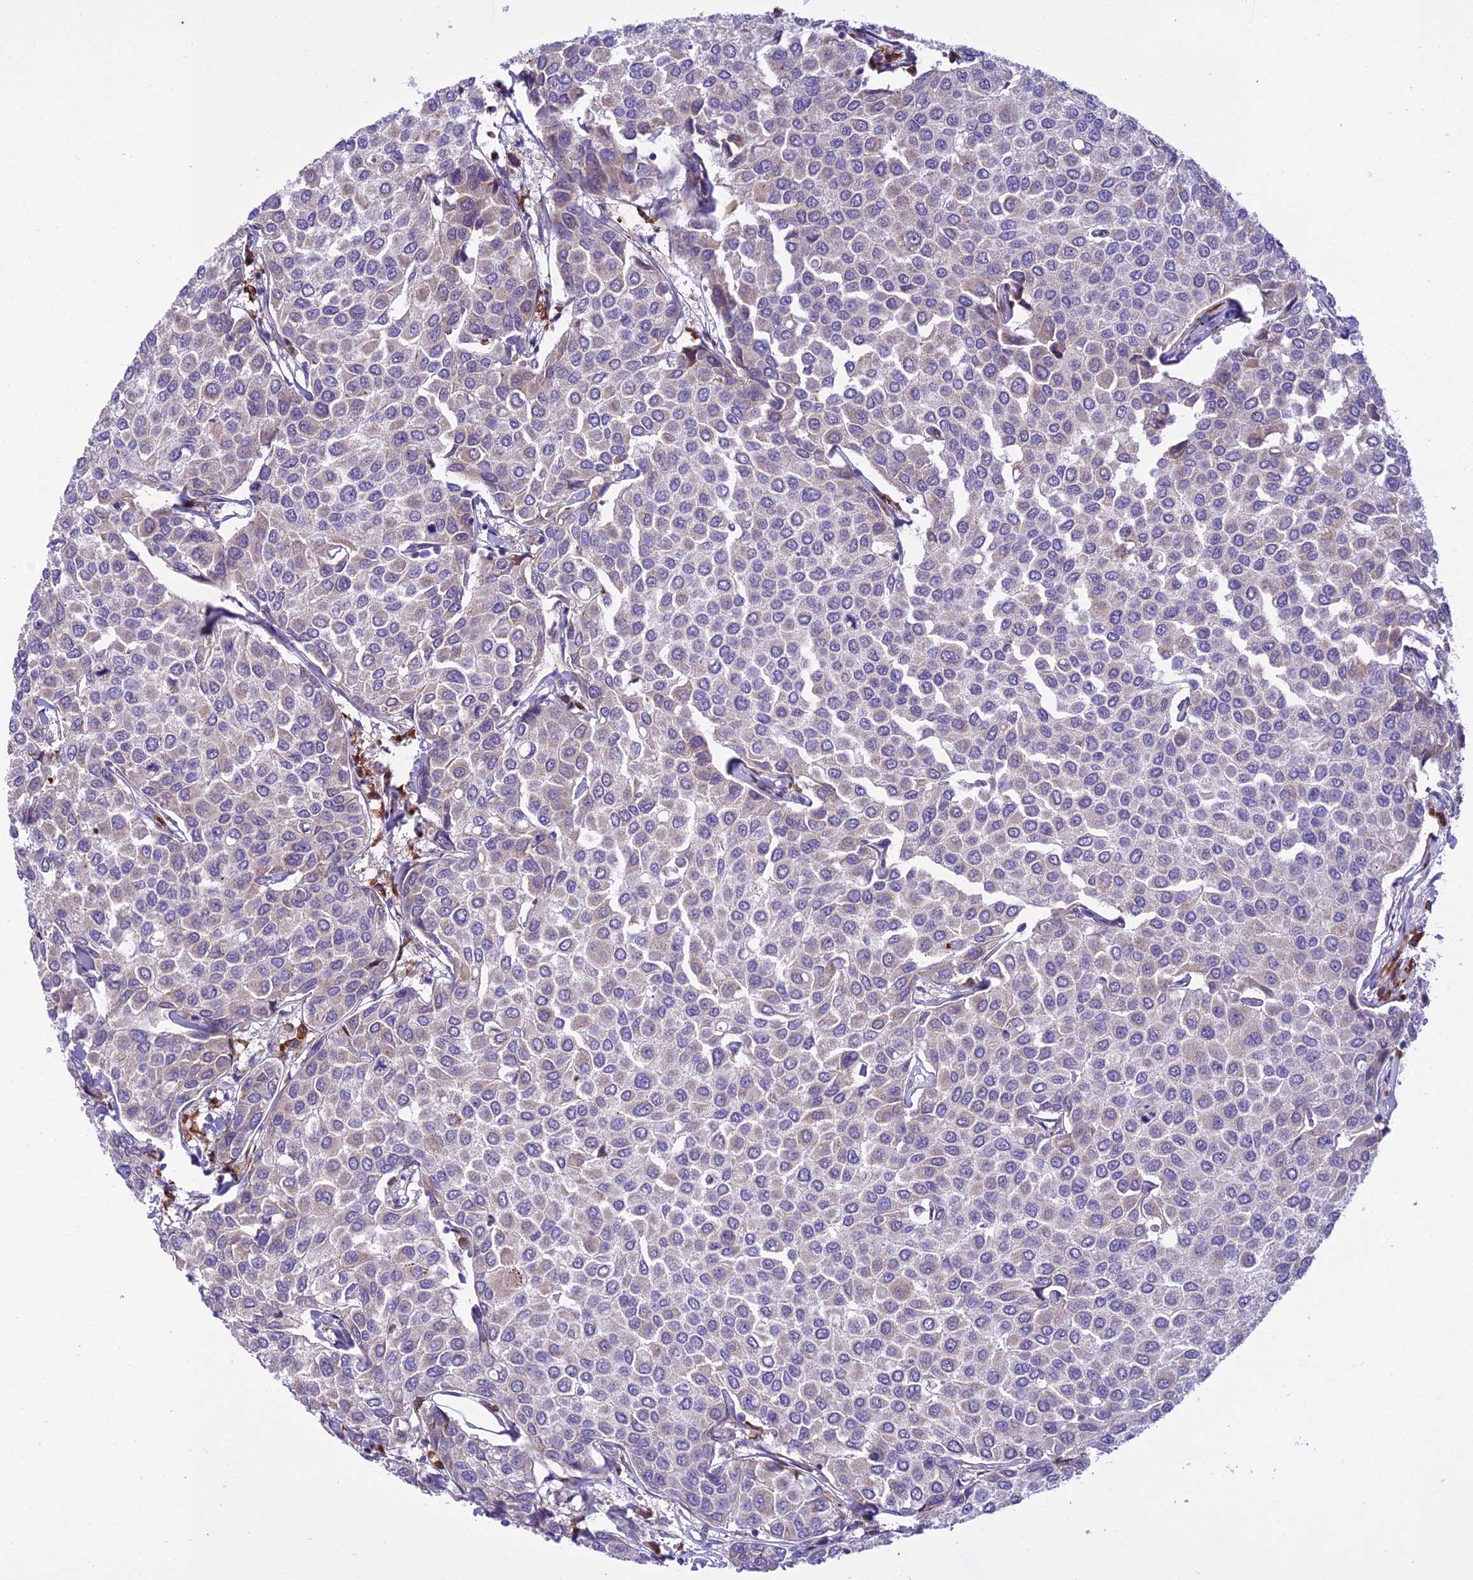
{"staining": {"intensity": "negative", "quantity": "none", "location": "none"}, "tissue": "breast cancer", "cell_type": "Tumor cells", "image_type": "cancer", "snomed": [{"axis": "morphology", "description": "Duct carcinoma"}, {"axis": "topography", "description": "Breast"}], "caption": "Immunohistochemistry (IHC) image of breast infiltrating ductal carcinoma stained for a protein (brown), which displays no positivity in tumor cells. Brightfield microscopy of immunohistochemistry stained with DAB (3,3'-diaminobenzidine) (brown) and hematoxylin (blue), captured at high magnification.", "gene": "NEURL2", "patient": {"sex": "female", "age": 55}}